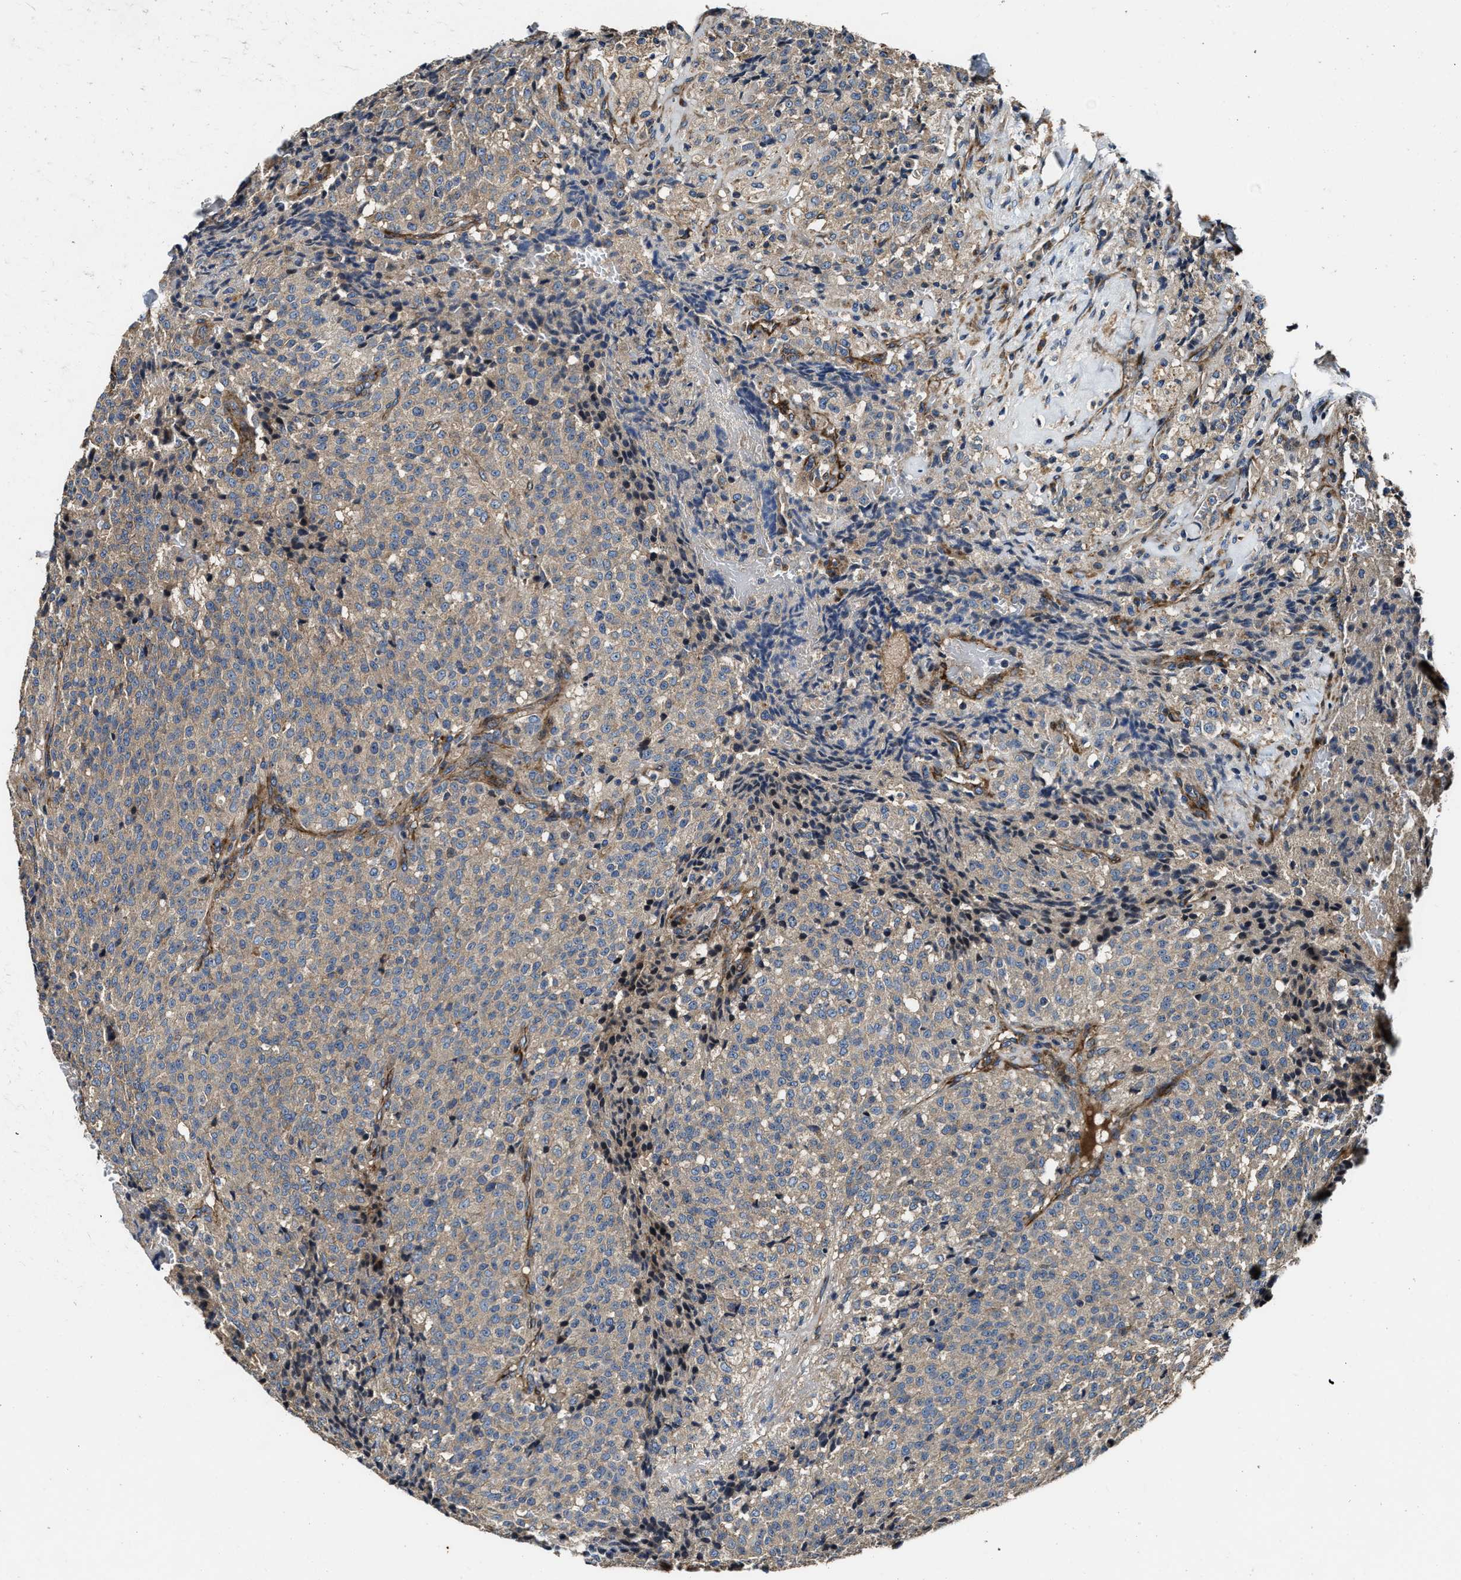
{"staining": {"intensity": "weak", "quantity": ">75%", "location": "cytoplasmic/membranous"}, "tissue": "testis cancer", "cell_type": "Tumor cells", "image_type": "cancer", "snomed": [{"axis": "morphology", "description": "Seminoma, NOS"}, {"axis": "topography", "description": "Testis"}], "caption": "Immunohistochemical staining of testis cancer (seminoma) displays weak cytoplasmic/membranous protein expression in about >75% of tumor cells.", "gene": "PTAR1", "patient": {"sex": "male", "age": 59}}